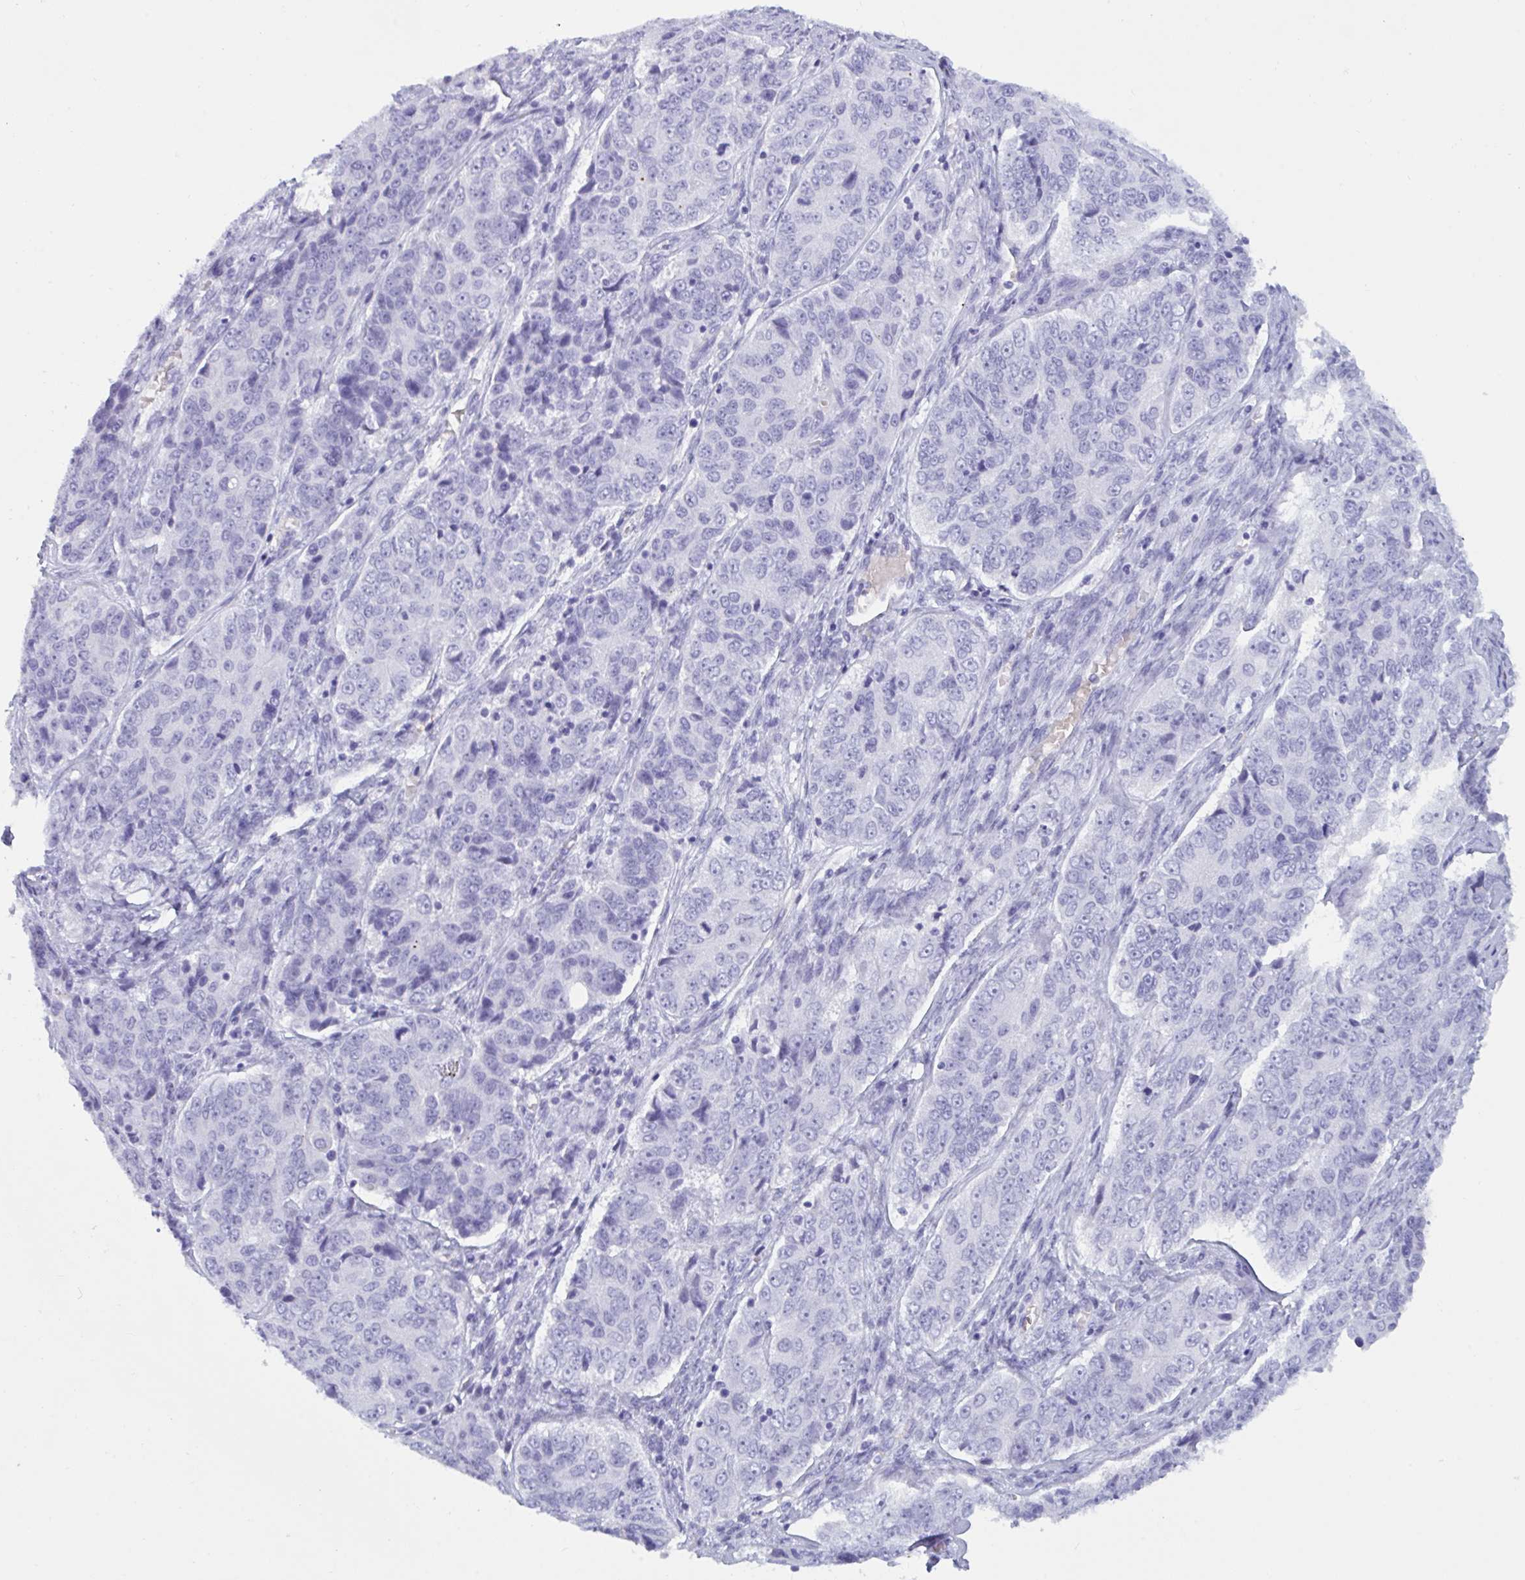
{"staining": {"intensity": "negative", "quantity": "none", "location": "none"}, "tissue": "ovarian cancer", "cell_type": "Tumor cells", "image_type": "cancer", "snomed": [{"axis": "morphology", "description": "Carcinoma, endometroid"}, {"axis": "topography", "description": "Ovary"}], "caption": "Protein analysis of endometroid carcinoma (ovarian) shows no significant expression in tumor cells.", "gene": "SLC2A1", "patient": {"sex": "female", "age": 51}}